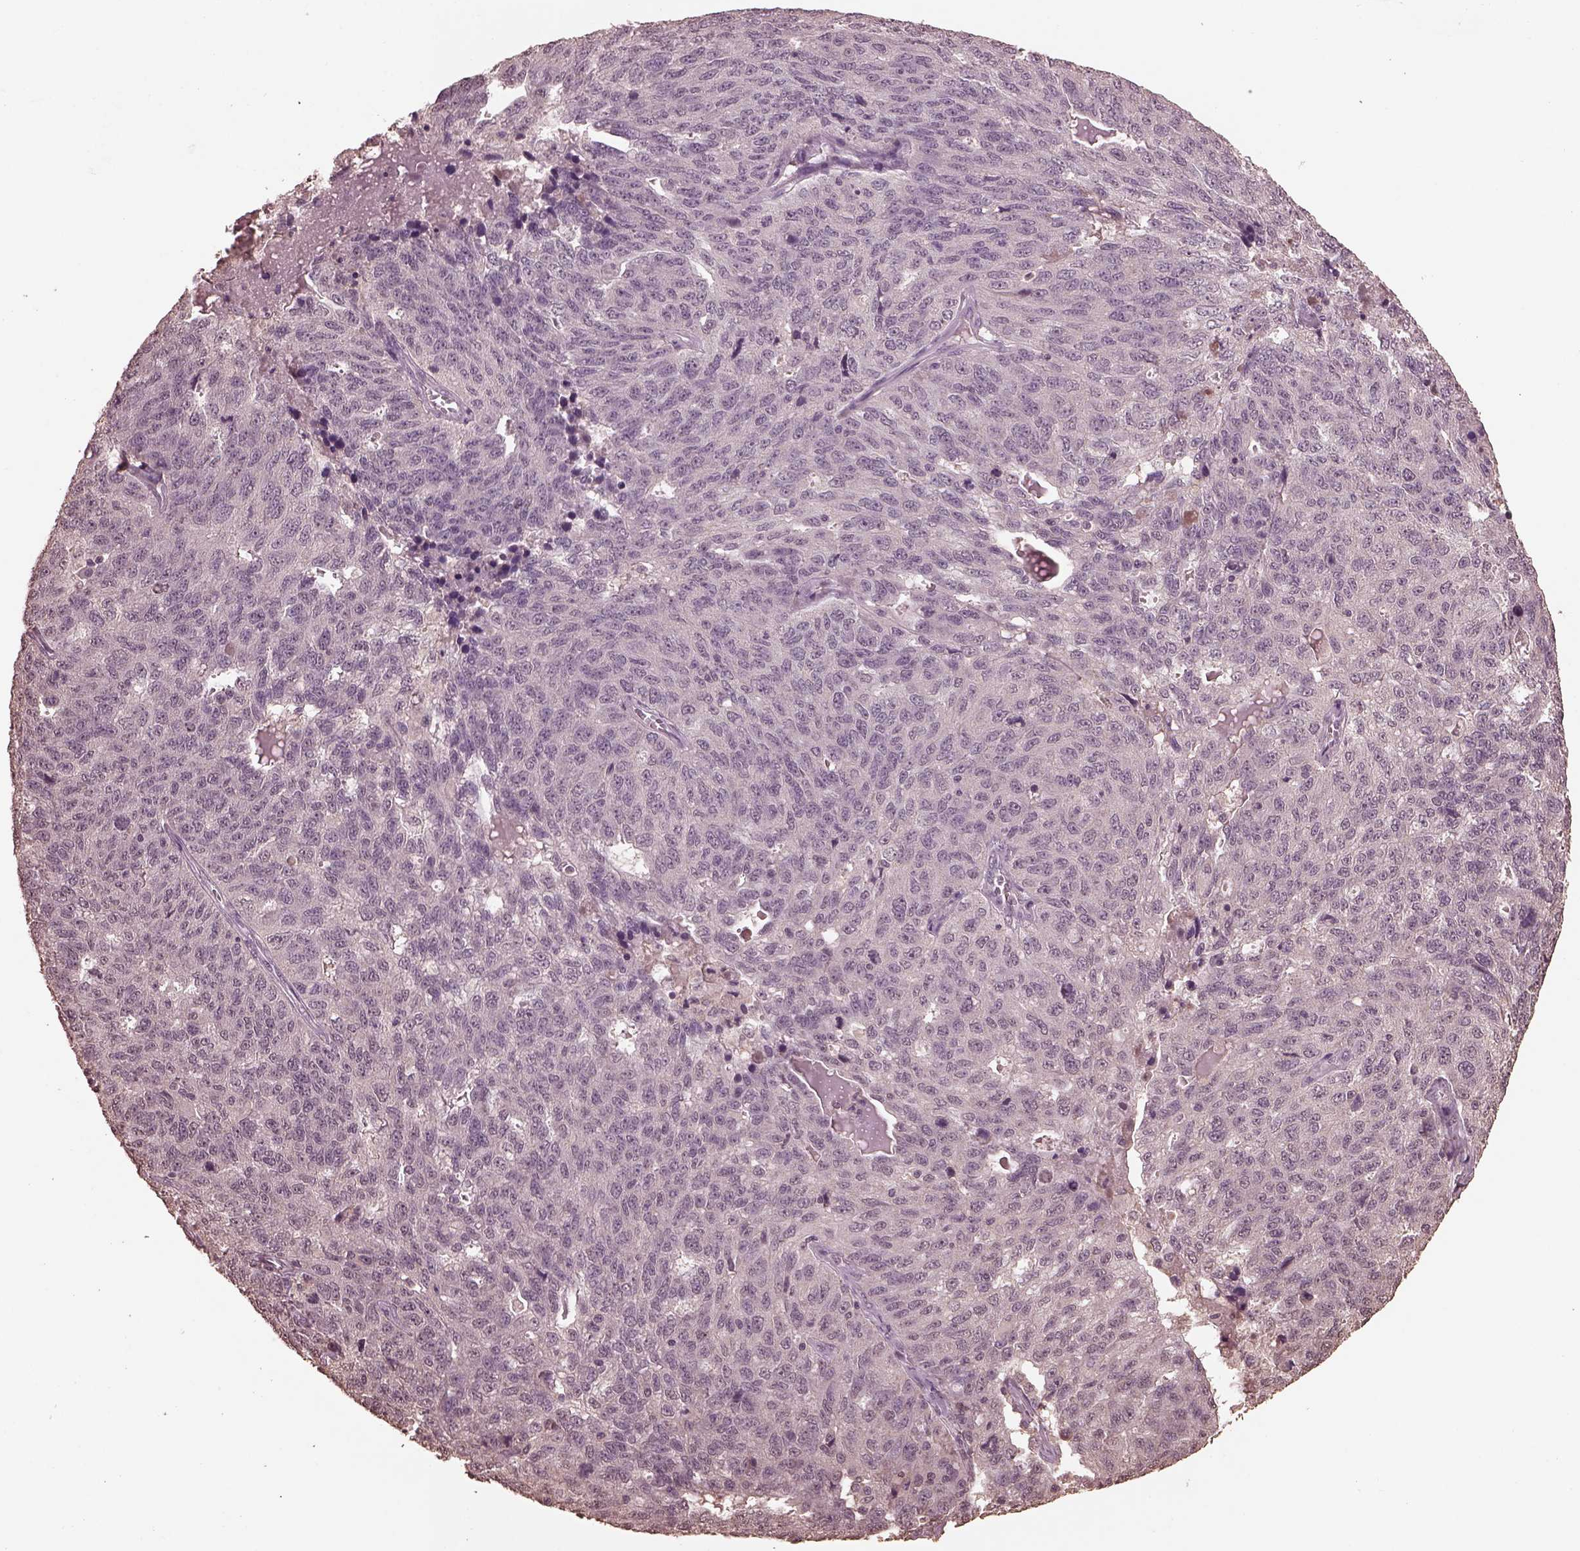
{"staining": {"intensity": "negative", "quantity": "none", "location": "none"}, "tissue": "ovarian cancer", "cell_type": "Tumor cells", "image_type": "cancer", "snomed": [{"axis": "morphology", "description": "Cystadenocarcinoma, serous, NOS"}, {"axis": "topography", "description": "Ovary"}], "caption": "A histopathology image of human ovarian cancer (serous cystadenocarcinoma) is negative for staining in tumor cells. (DAB (3,3'-diaminobenzidine) immunohistochemistry (IHC) with hematoxylin counter stain).", "gene": "CPT1C", "patient": {"sex": "female", "age": 71}}